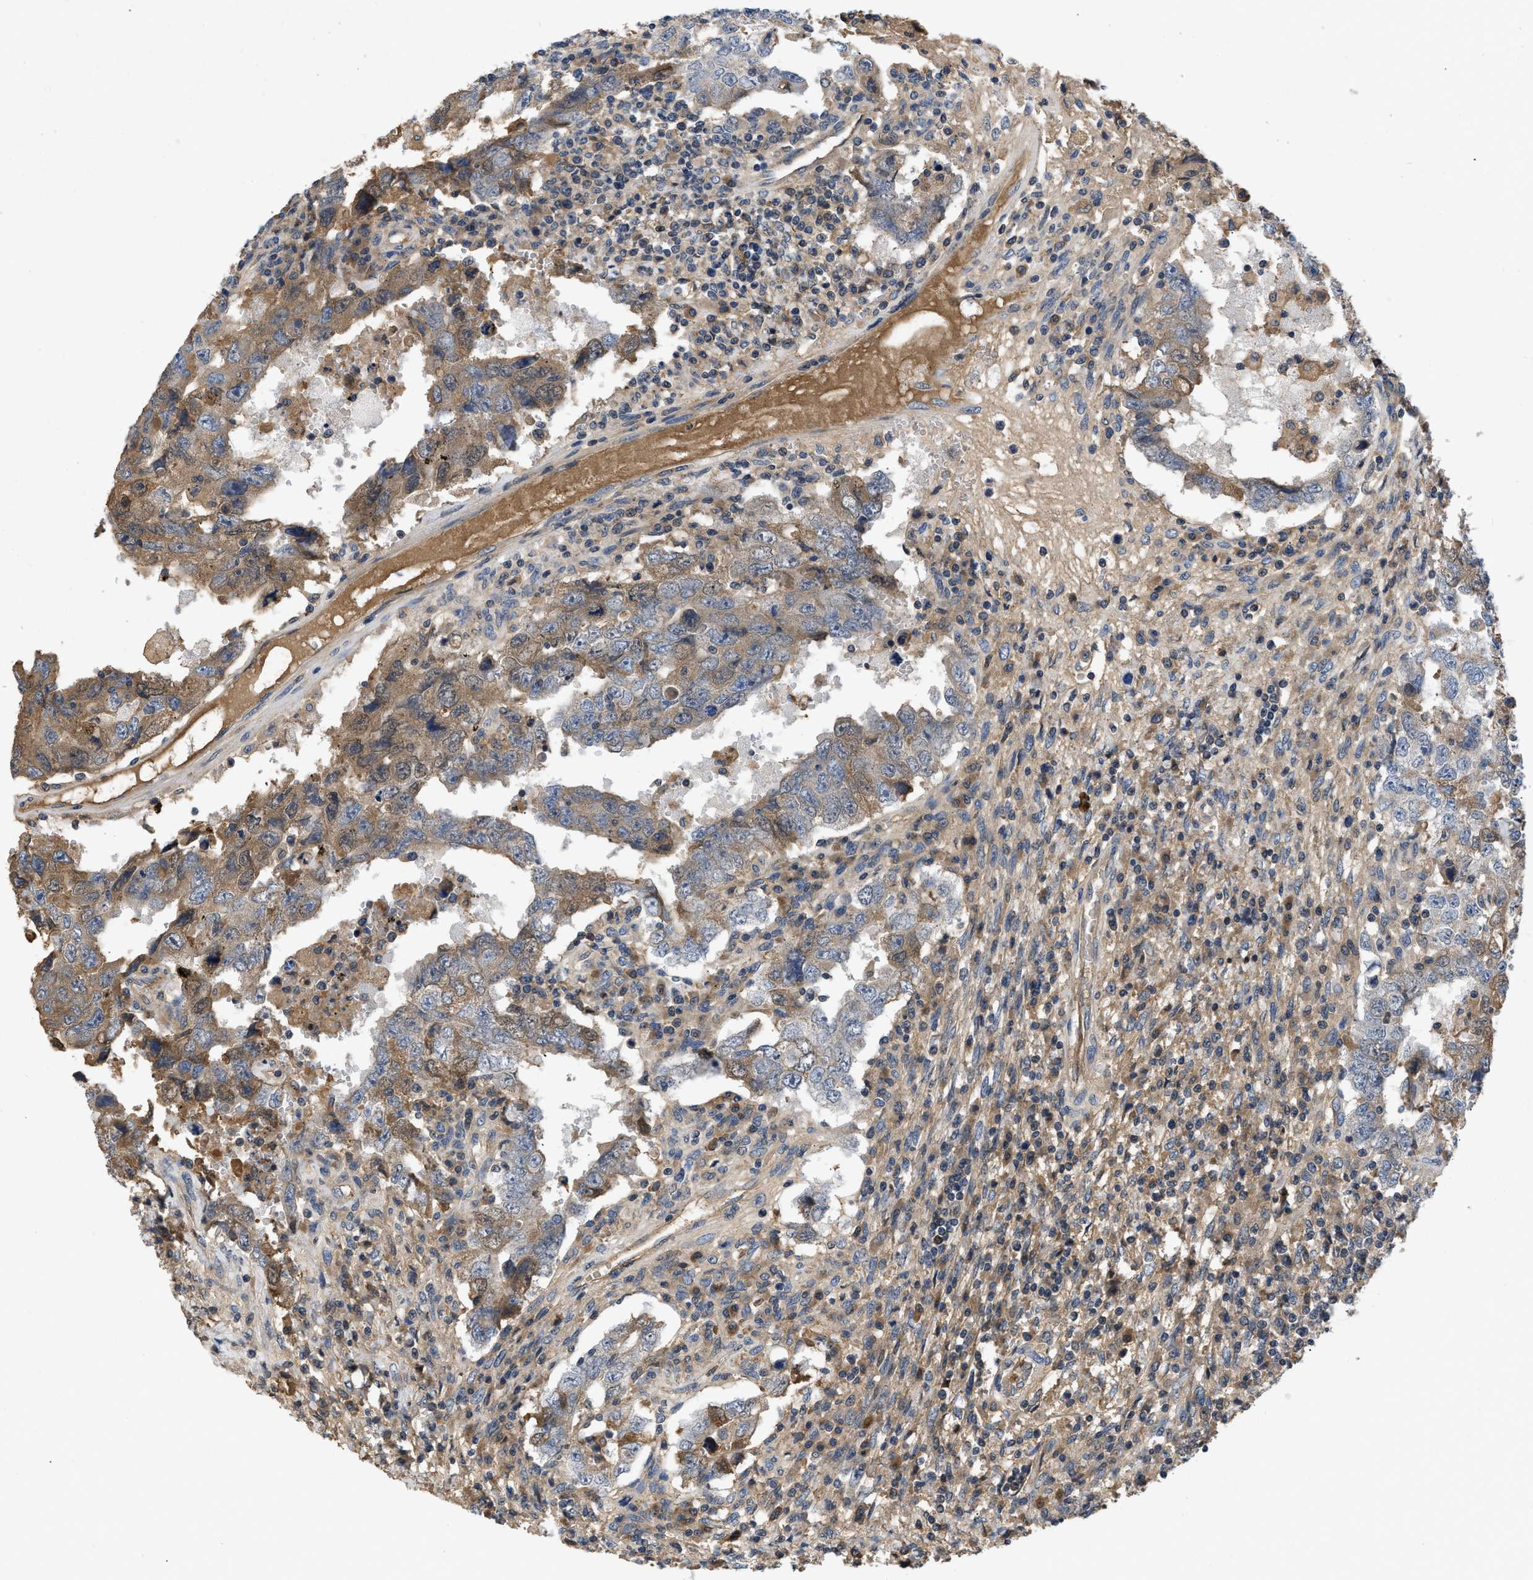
{"staining": {"intensity": "moderate", "quantity": ">75%", "location": "cytoplasmic/membranous"}, "tissue": "testis cancer", "cell_type": "Tumor cells", "image_type": "cancer", "snomed": [{"axis": "morphology", "description": "Carcinoma, Embryonal, NOS"}, {"axis": "topography", "description": "Testis"}], "caption": "Immunohistochemistry (IHC) histopathology image of embryonal carcinoma (testis) stained for a protein (brown), which exhibits medium levels of moderate cytoplasmic/membranous expression in about >75% of tumor cells.", "gene": "VPS4A", "patient": {"sex": "male", "age": 26}}